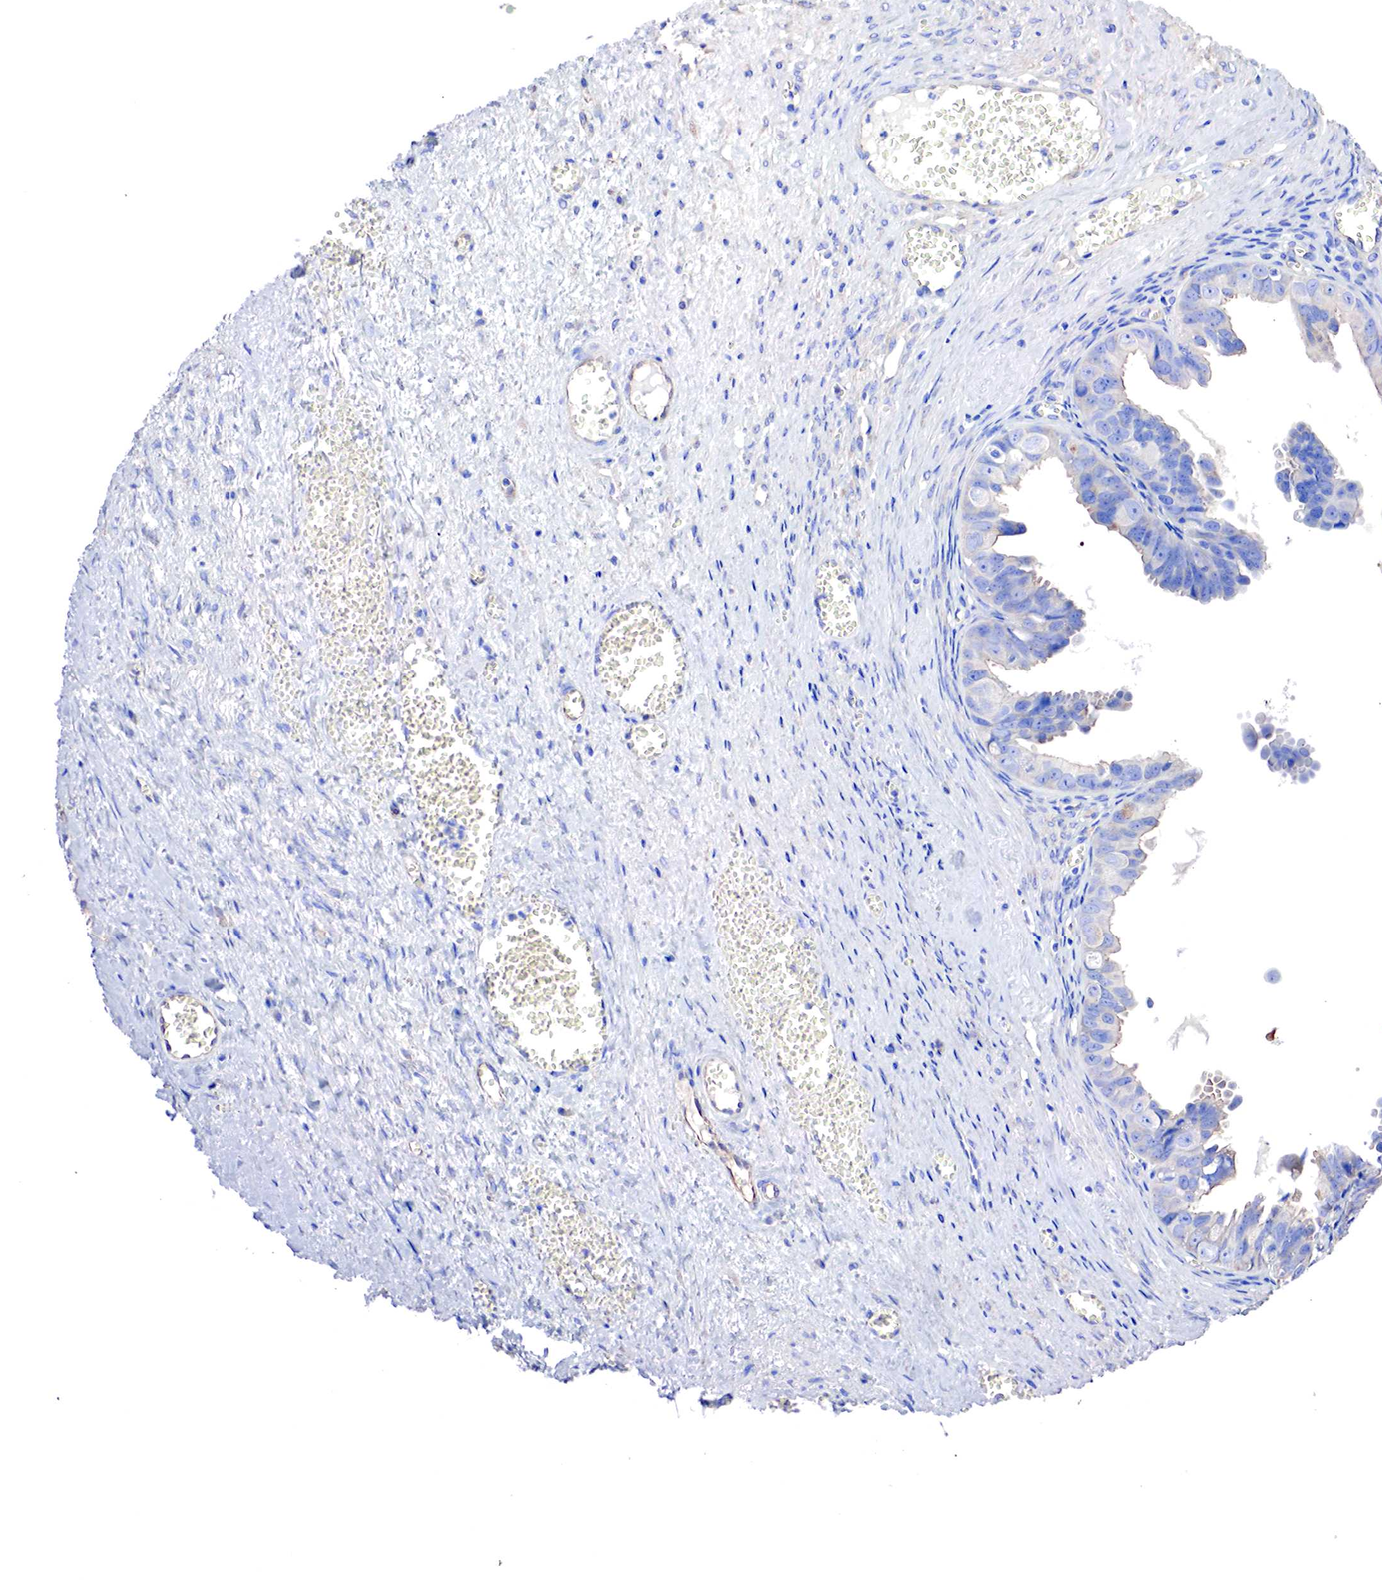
{"staining": {"intensity": "weak", "quantity": "25%-75%", "location": "cytoplasmic/membranous"}, "tissue": "ovarian cancer", "cell_type": "Tumor cells", "image_type": "cancer", "snomed": [{"axis": "morphology", "description": "Carcinoma, endometroid"}, {"axis": "topography", "description": "Ovary"}], "caption": "Ovarian cancer (endometroid carcinoma) tissue demonstrates weak cytoplasmic/membranous positivity in approximately 25%-75% of tumor cells, visualized by immunohistochemistry. The staining is performed using DAB brown chromogen to label protein expression. The nuclei are counter-stained blue using hematoxylin.", "gene": "RDX", "patient": {"sex": "female", "age": 85}}